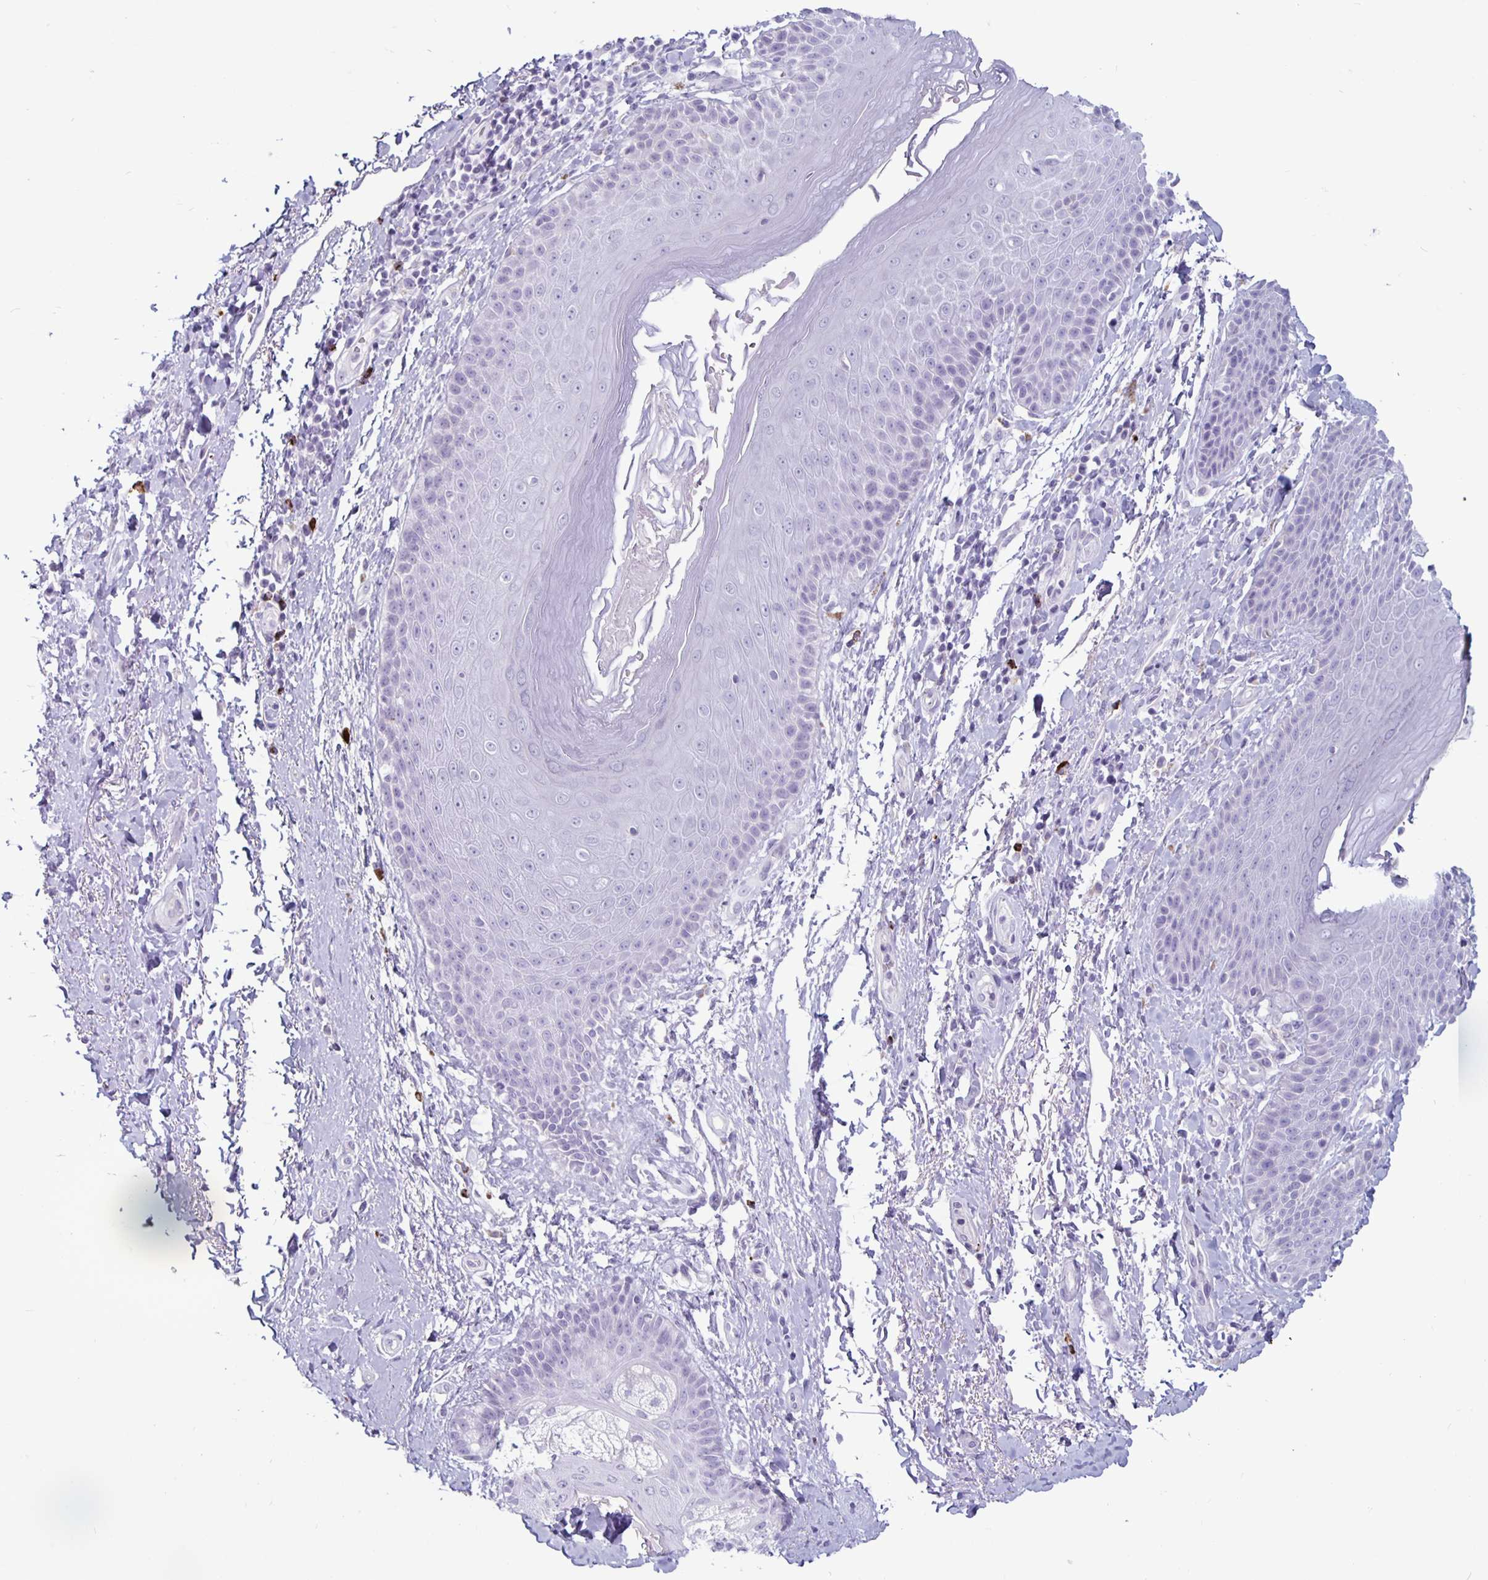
{"staining": {"intensity": "negative", "quantity": "none", "location": "none"}, "tissue": "adipose tissue", "cell_type": "Adipocytes", "image_type": "normal", "snomed": [{"axis": "morphology", "description": "Normal tissue, NOS"}, {"axis": "topography", "description": "Peripheral nerve tissue"}], "caption": "Photomicrograph shows no significant protein staining in adipocytes of benign adipose tissue. The staining was performed using DAB (3,3'-diaminobenzidine) to visualize the protein expression in brown, while the nuclei were stained in blue with hematoxylin (Magnification: 20x).", "gene": "GZMK", "patient": {"sex": "male", "age": 51}}